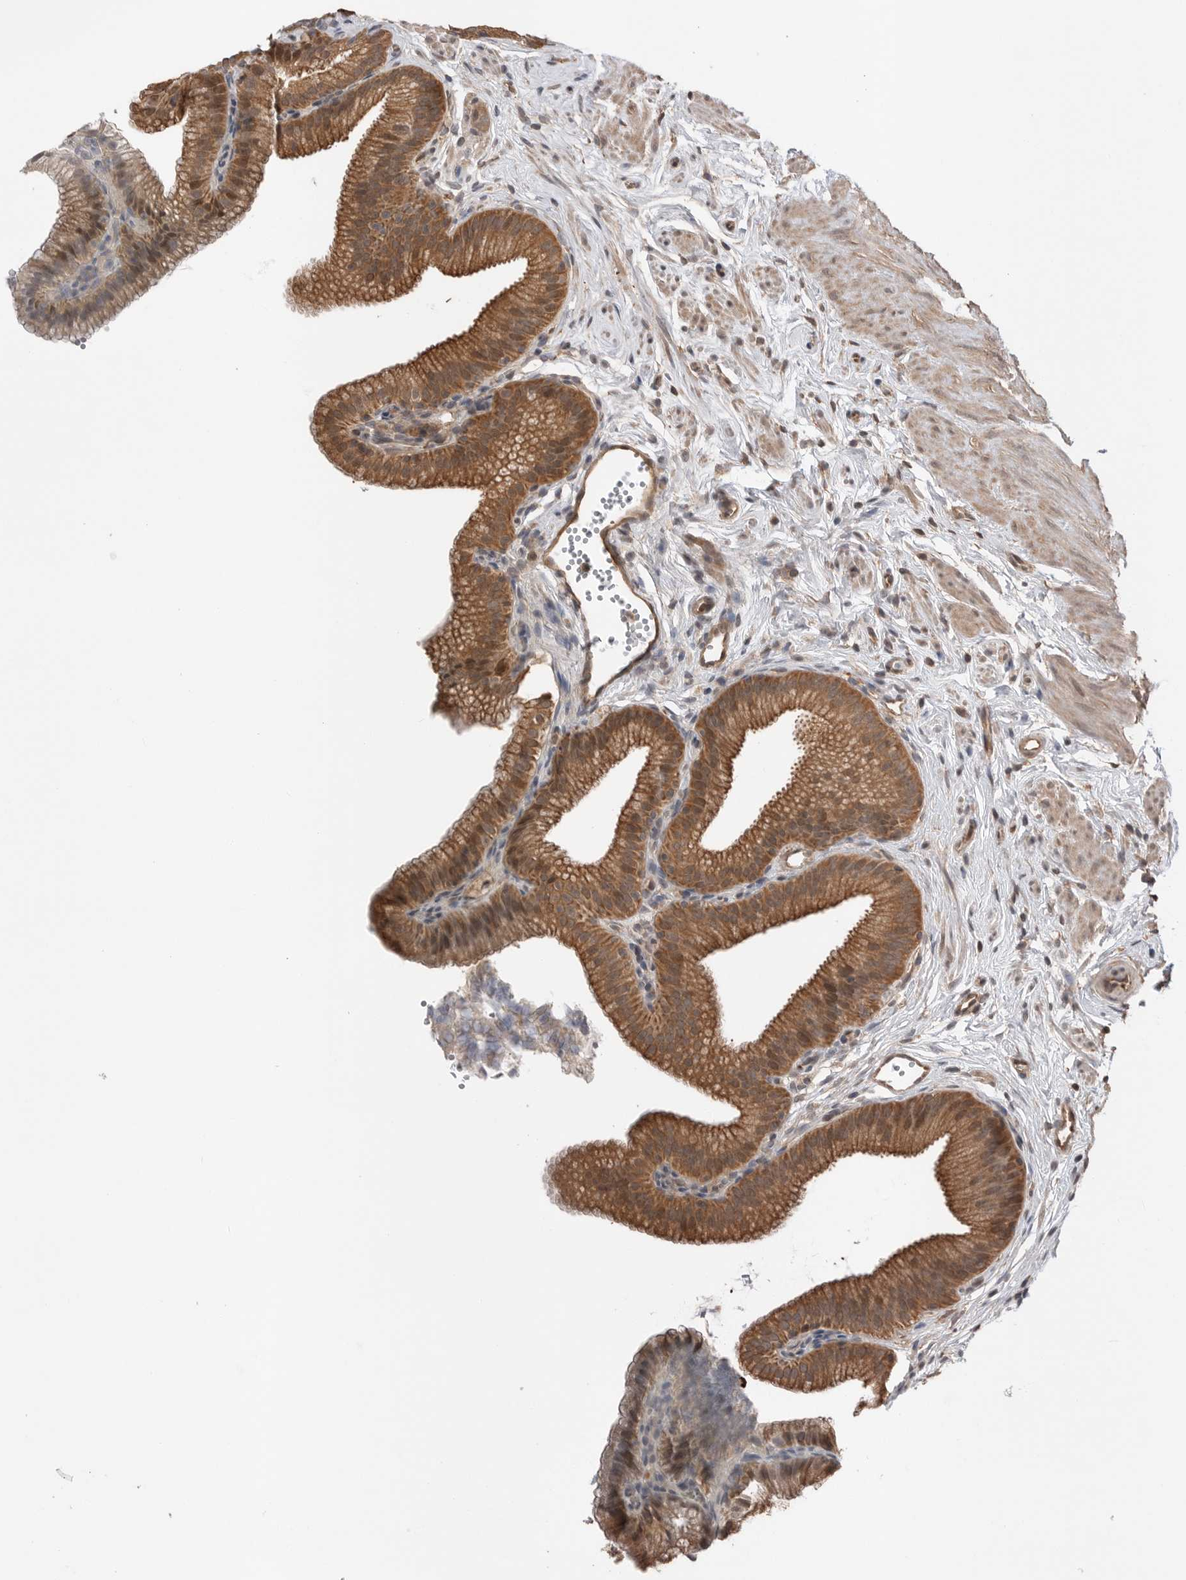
{"staining": {"intensity": "strong", "quantity": ">75%", "location": "cytoplasmic/membranous"}, "tissue": "gallbladder", "cell_type": "Glandular cells", "image_type": "normal", "snomed": [{"axis": "morphology", "description": "Normal tissue, NOS"}, {"axis": "topography", "description": "Gallbladder"}, {"axis": "topography", "description": "Peripheral nerve tissue"}], "caption": "The image shows a brown stain indicating the presence of a protein in the cytoplasmic/membranous of glandular cells in gallbladder. The protein is shown in brown color, while the nuclei are stained blue.", "gene": "PEAK1", "patient": {"sex": "male", "age": 38}}